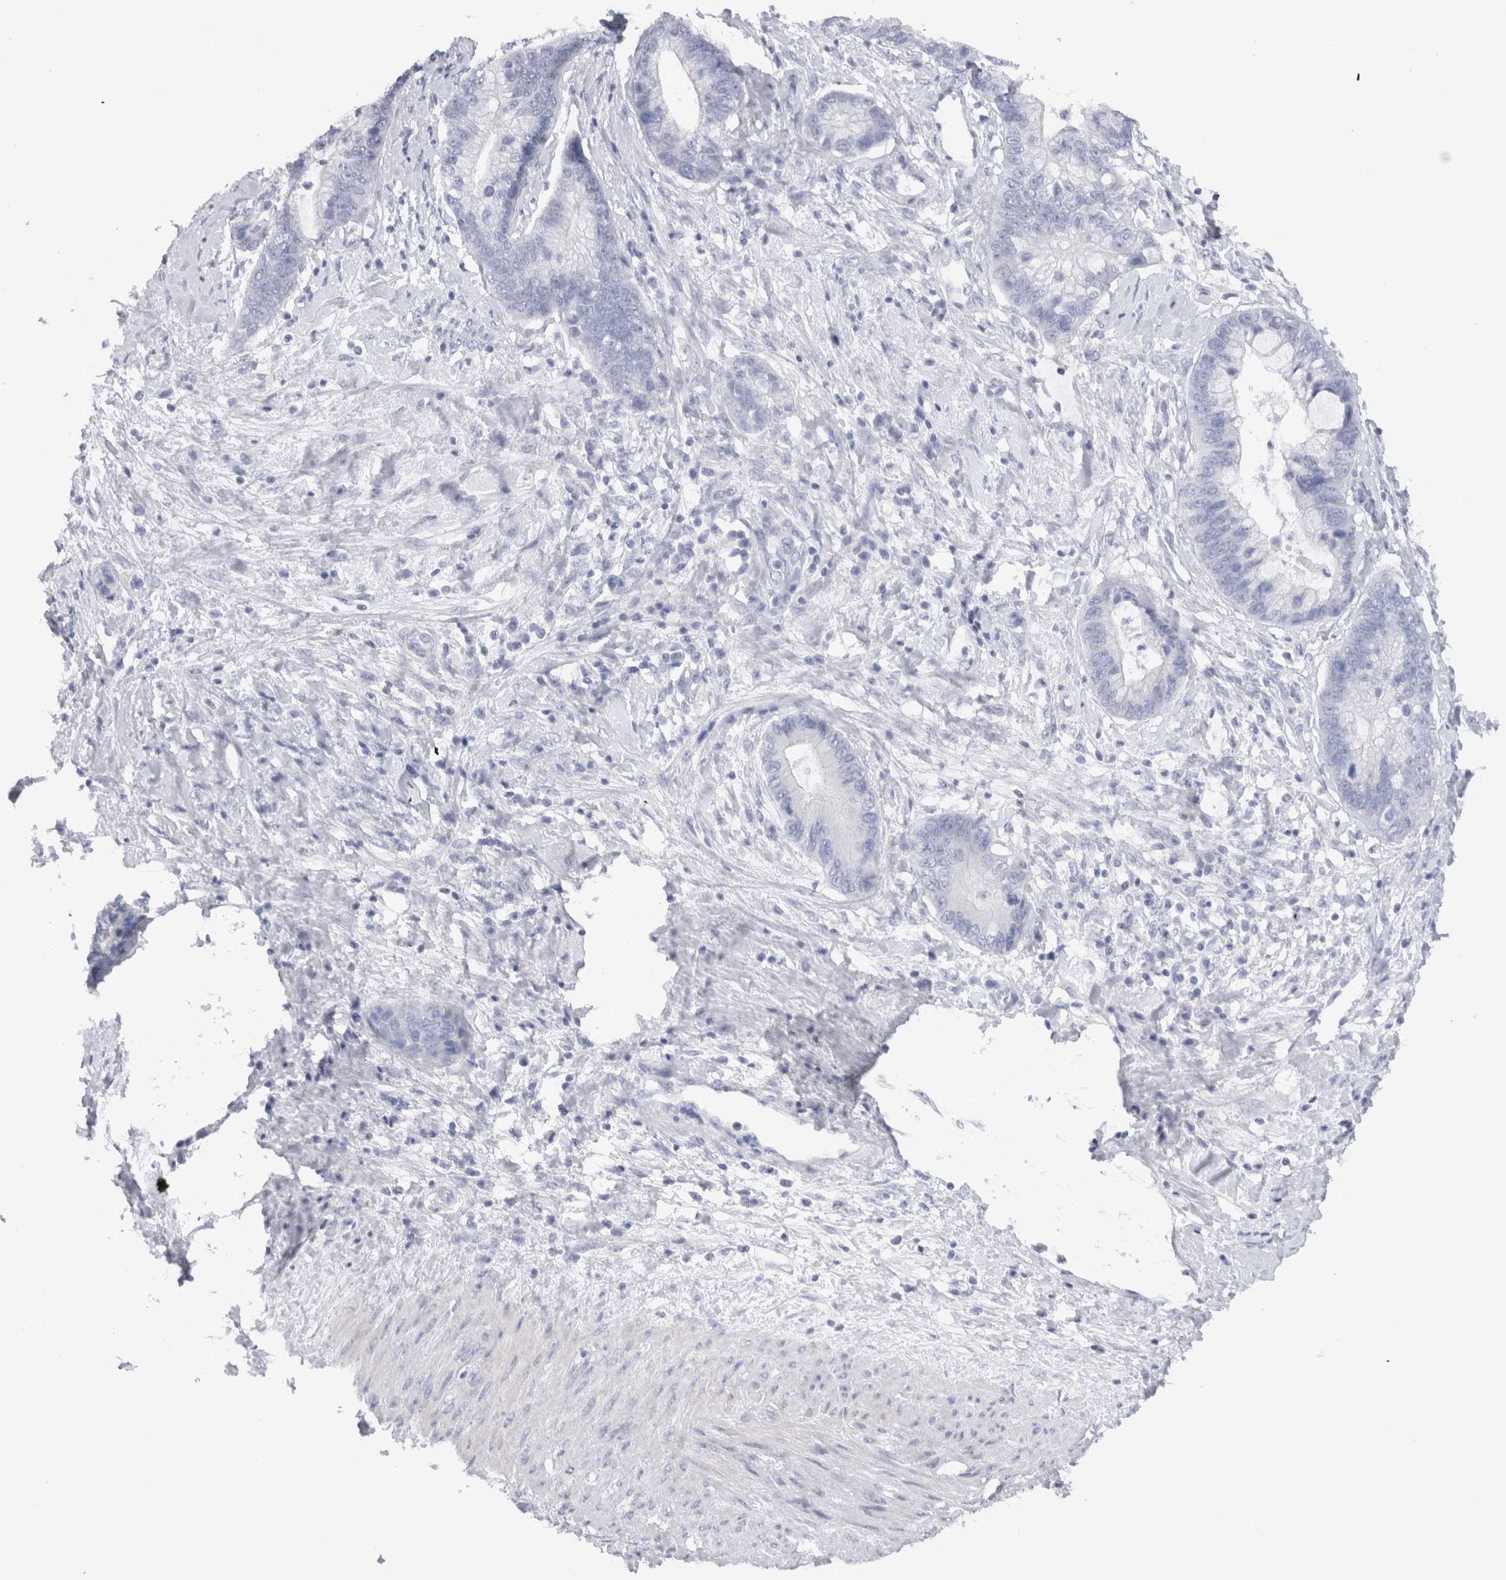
{"staining": {"intensity": "negative", "quantity": "none", "location": "none"}, "tissue": "cervical cancer", "cell_type": "Tumor cells", "image_type": "cancer", "snomed": [{"axis": "morphology", "description": "Adenocarcinoma, NOS"}, {"axis": "topography", "description": "Cervix"}], "caption": "This is a photomicrograph of immunohistochemistry (IHC) staining of cervical adenocarcinoma, which shows no positivity in tumor cells. The staining was performed using DAB (3,3'-diaminobenzidine) to visualize the protein expression in brown, while the nuclei were stained in blue with hematoxylin (Magnification: 20x).", "gene": "C9orf50", "patient": {"sex": "female", "age": 44}}